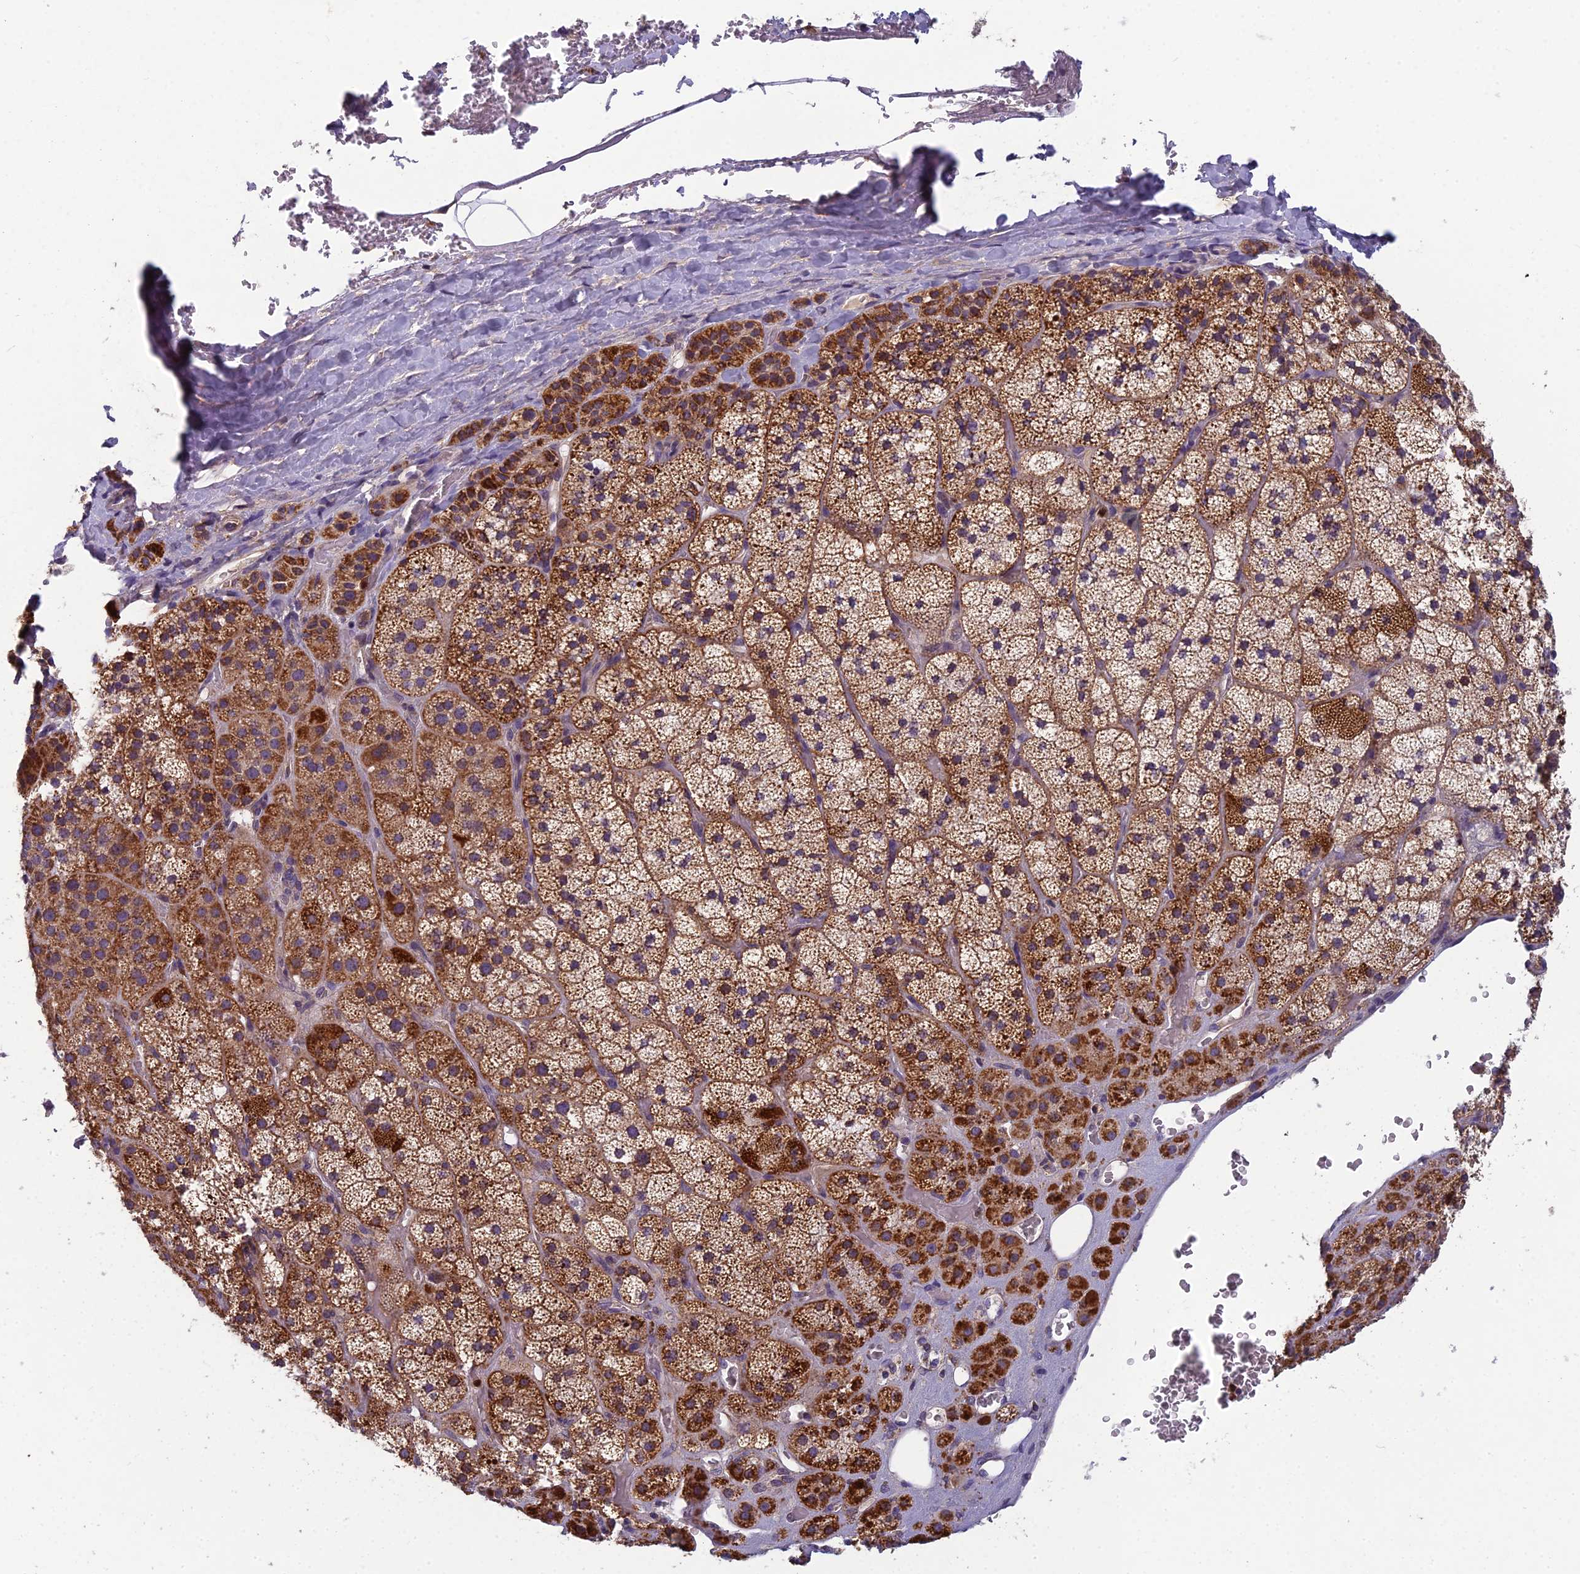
{"staining": {"intensity": "strong", "quantity": ">75%", "location": "cytoplasmic/membranous"}, "tissue": "adrenal gland", "cell_type": "Glandular cells", "image_type": "normal", "snomed": [{"axis": "morphology", "description": "Normal tissue, NOS"}, {"axis": "topography", "description": "Adrenal gland"}], "caption": "This micrograph demonstrates IHC staining of normal human adrenal gland, with high strong cytoplasmic/membranous expression in approximately >75% of glandular cells.", "gene": "ENSG00000188897", "patient": {"sex": "male", "age": 57}}